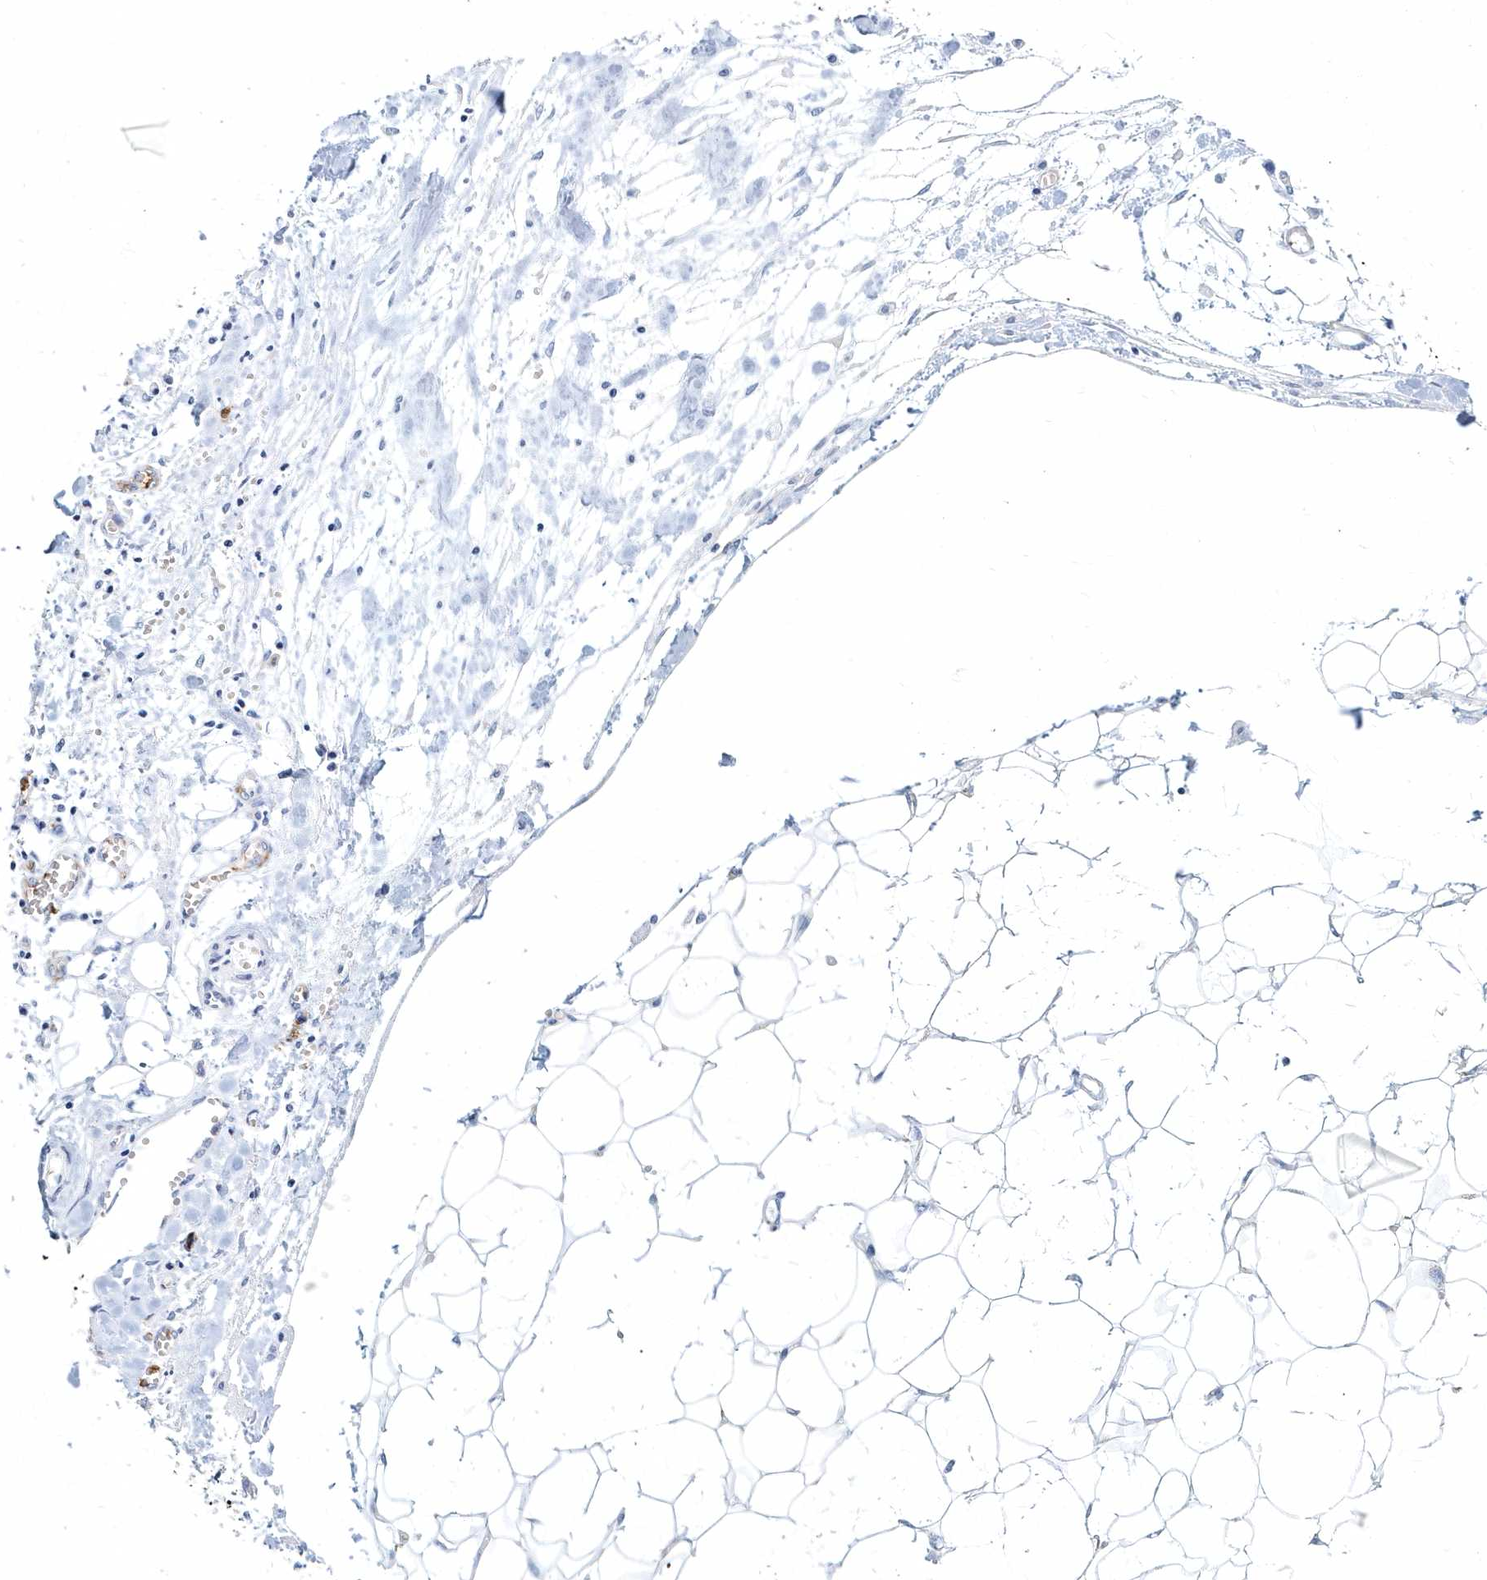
{"staining": {"intensity": "negative", "quantity": "none", "location": "none"}, "tissue": "ovarian cancer", "cell_type": "Tumor cells", "image_type": "cancer", "snomed": [{"axis": "morphology", "description": "Cystadenocarcinoma, serous, NOS"}, {"axis": "topography", "description": "Soft tissue"}, {"axis": "topography", "description": "Ovary"}], "caption": "Tumor cells are negative for brown protein staining in serous cystadenocarcinoma (ovarian).", "gene": "ITGA2B", "patient": {"sex": "female", "age": 57}}